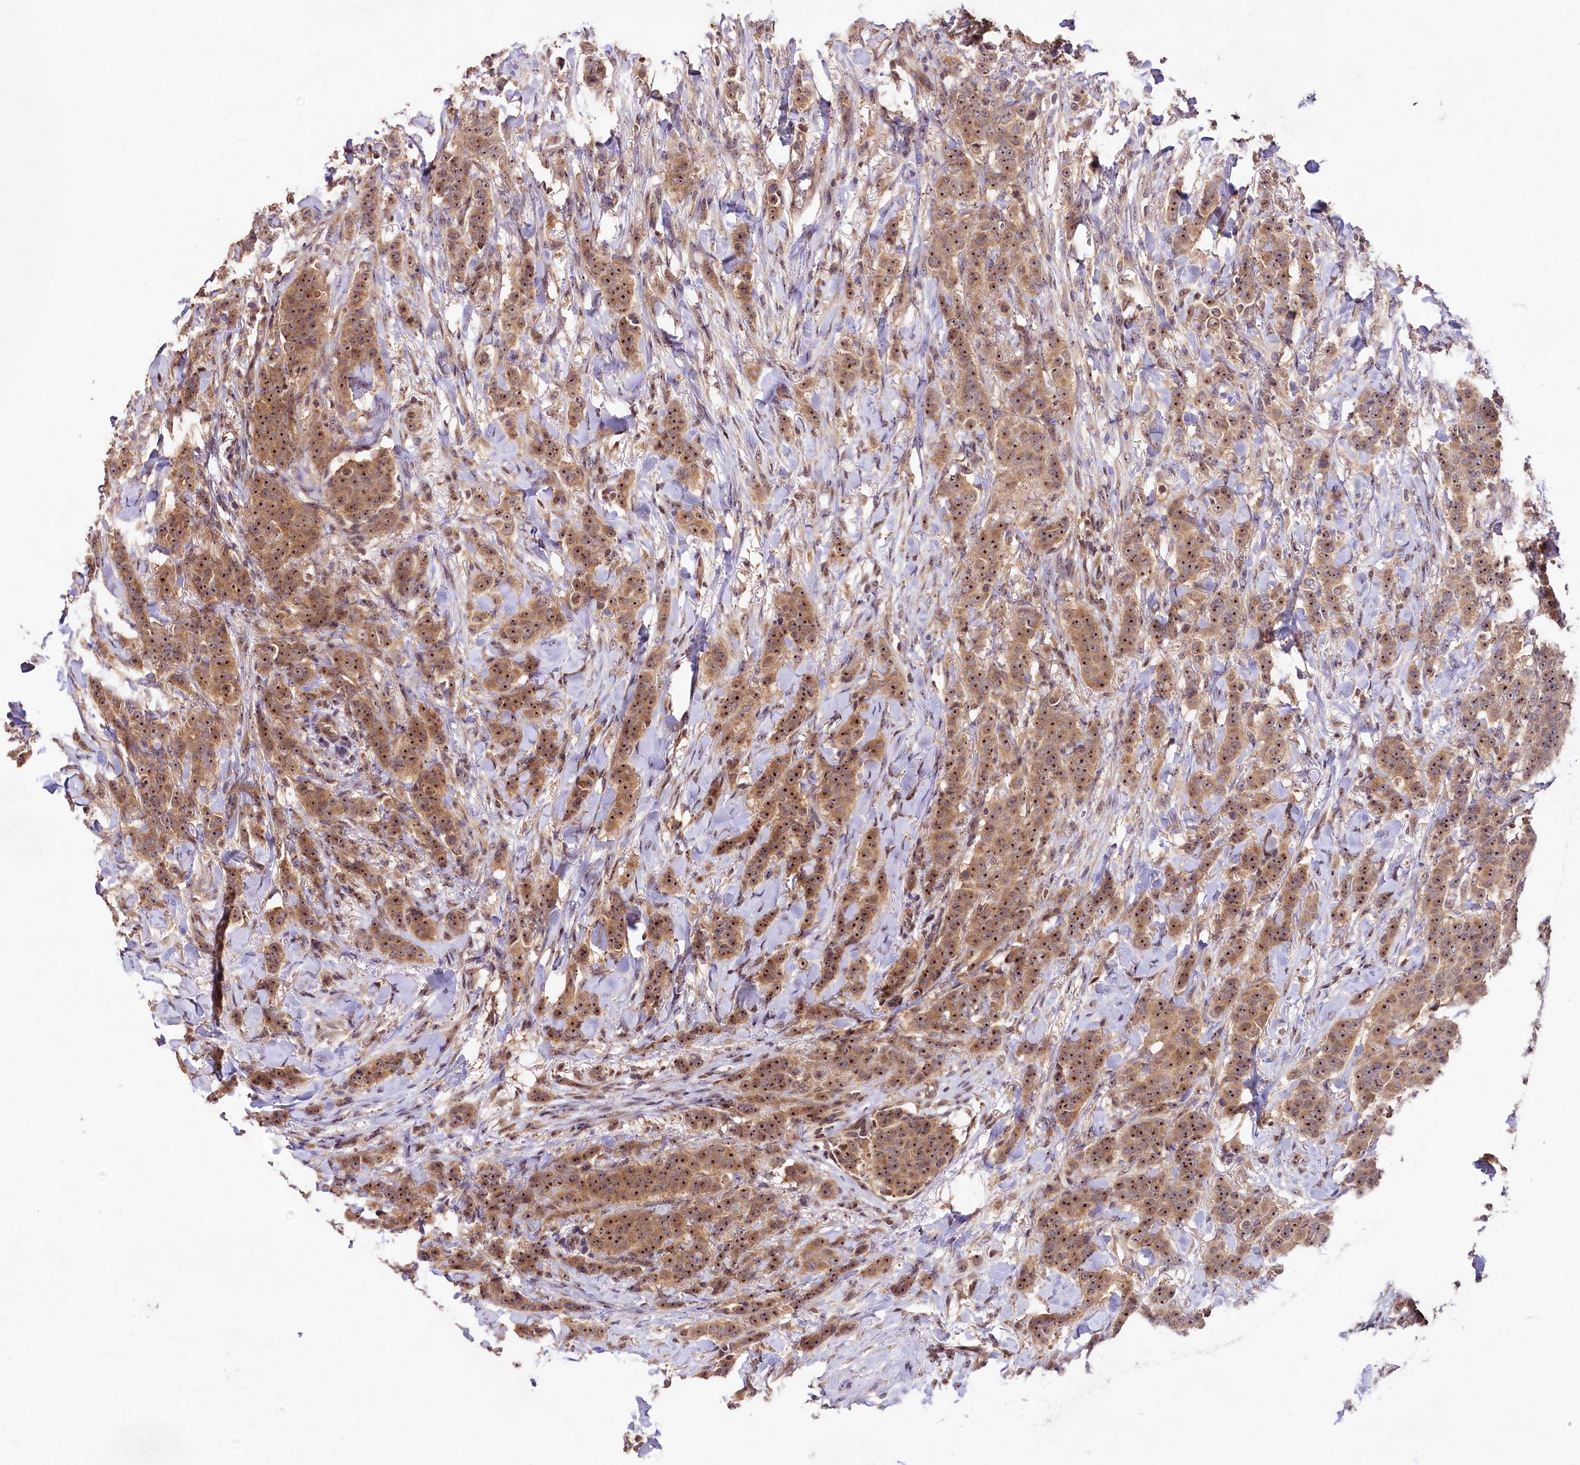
{"staining": {"intensity": "strong", "quantity": ">75%", "location": "cytoplasmic/membranous,nuclear"}, "tissue": "breast cancer", "cell_type": "Tumor cells", "image_type": "cancer", "snomed": [{"axis": "morphology", "description": "Duct carcinoma"}, {"axis": "topography", "description": "Breast"}], "caption": "Immunohistochemical staining of human breast invasive ductal carcinoma demonstrates high levels of strong cytoplasmic/membranous and nuclear staining in approximately >75% of tumor cells.", "gene": "RRP8", "patient": {"sex": "female", "age": 40}}